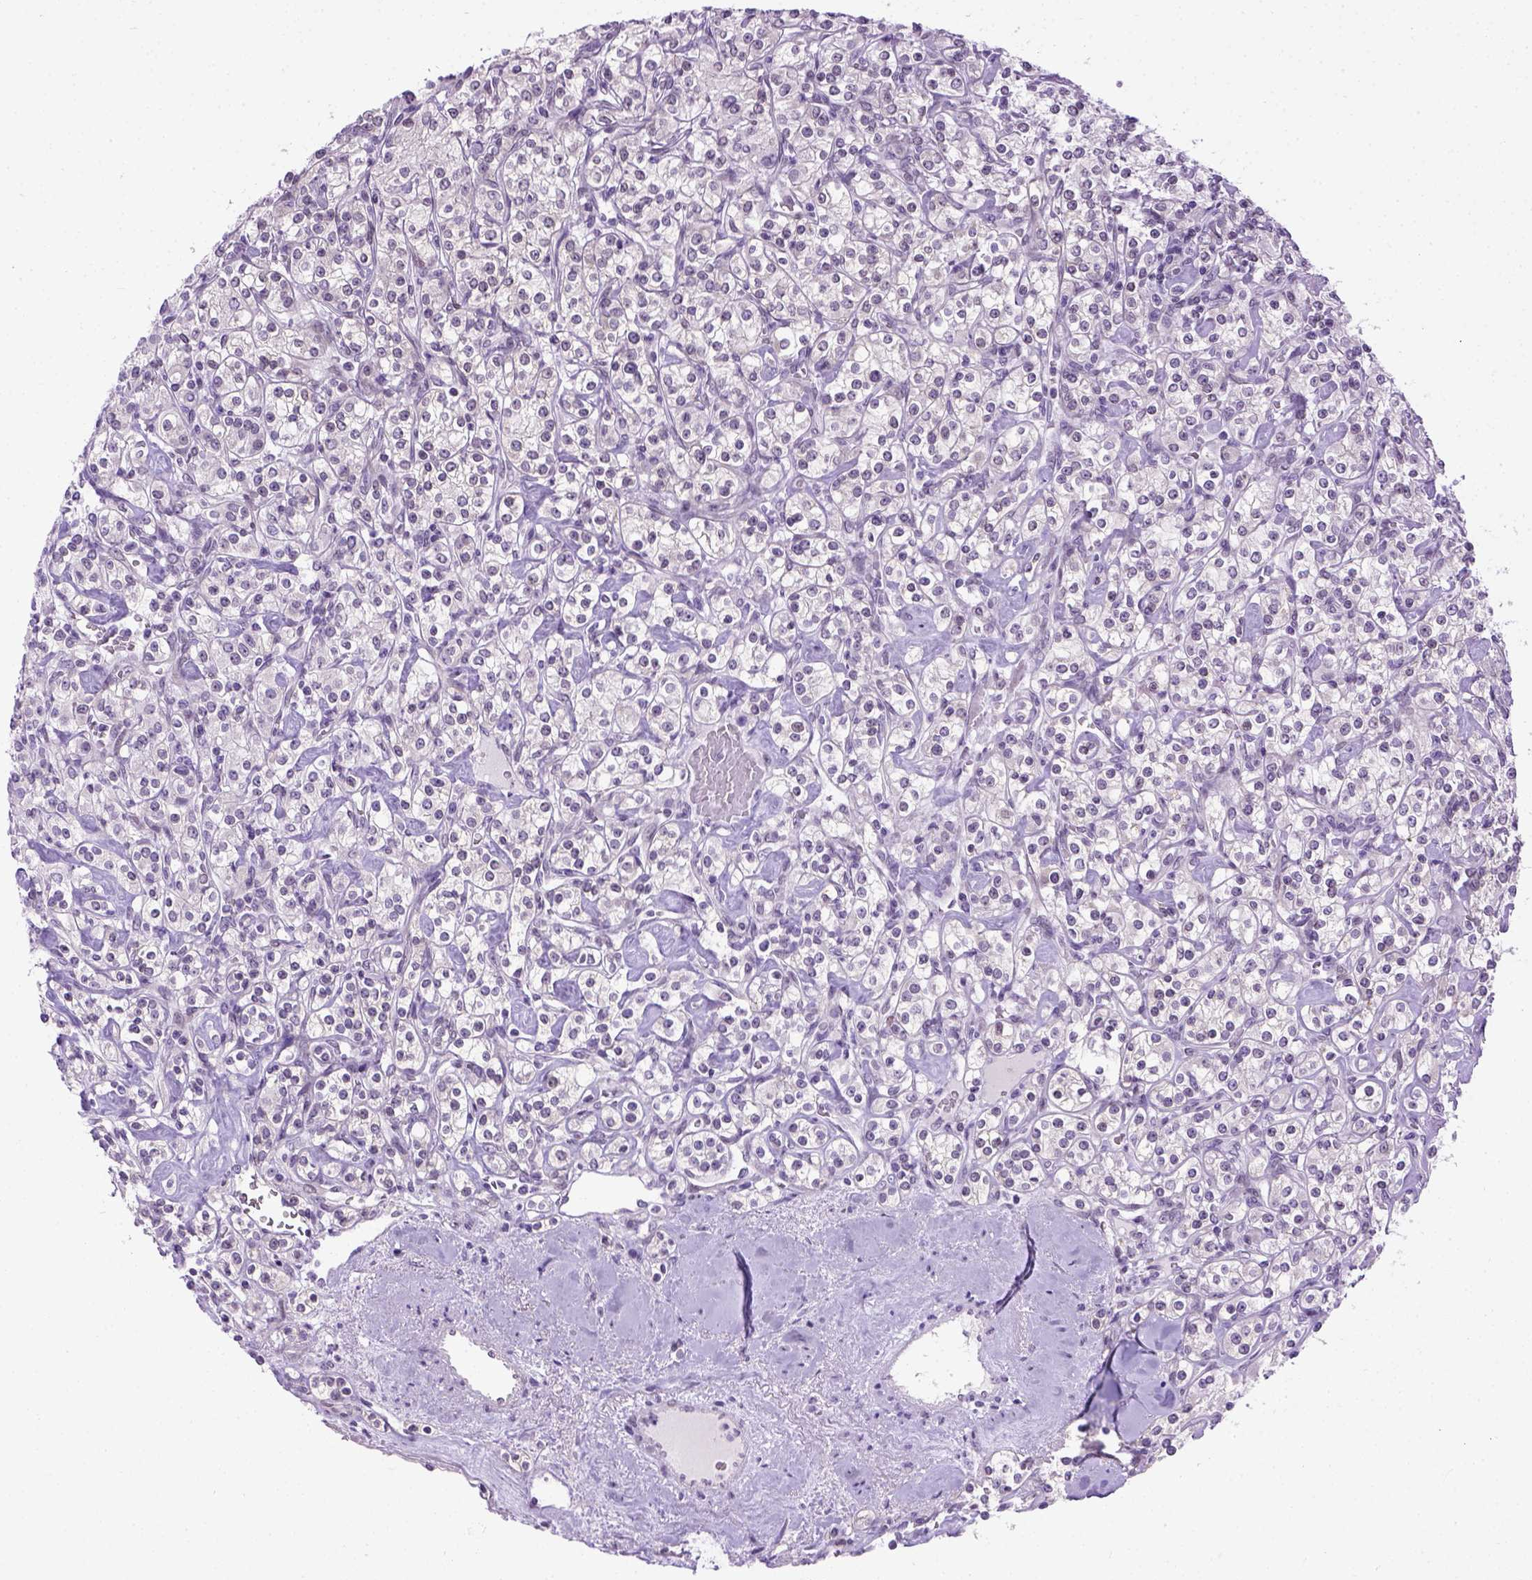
{"staining": {"intensity": "negative", "quantity": "none", "location": "none"}, "tissue": "renal cancer", "cell_type": "Tumor cells", "image_type": "cancer", "snomed": [{"axis": "morphology", "description": "Adenocarcinoma, NOS"}, {"axis": "topography", "description": "Kidney"}], "caption": "DAB (3,3'-diaminobenzidine) immunohistochemical staining of renal cancer exhibits no significant staining in tumor cells.", "gene": "FAM184B", "patient": {"sex": "male", "age": 77}}